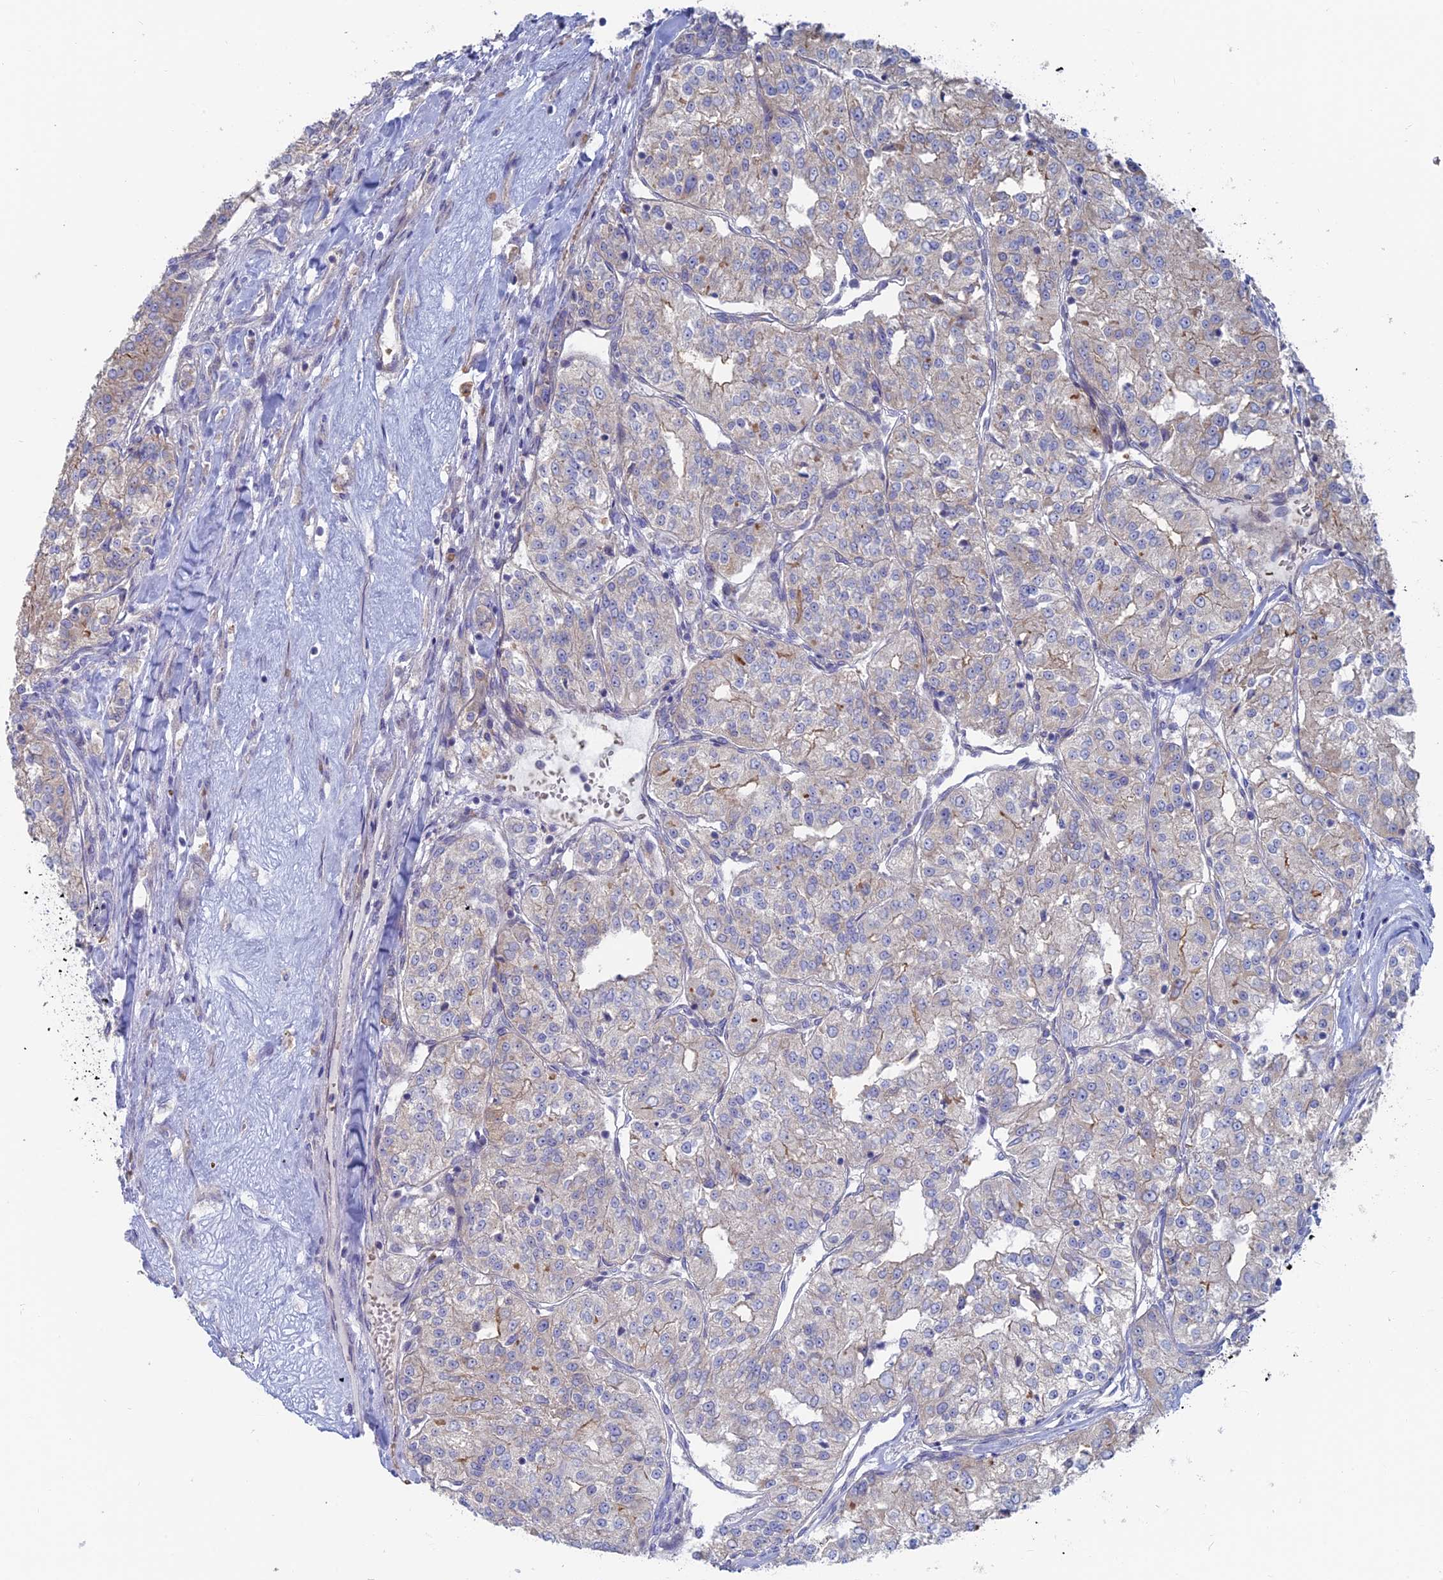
{"staining": {"intensity": "weak", "quantity": "<25%", "location": "cytoplasmic/membranous"}, "tissue": "renal cancer", "cell_type": "Tumor cells", "image_type": "cancer", "snomed": [{"axis": "morphology", "description": "Adenocarcinoma, NOS"}, {"axis": "topography", "description": "Kidney"}], "caption": "High magnification brightfield microscopy of renal cancer (adenocarcinoma) stained with DAB (brown) and counterstained with hematoxylin (blue): tumor cells show no significant expression. (DAB (3,3'-diaminobenzidine) immunohistochemistry (IHC) with hematoxylin counter stain).", "gene": "TBC1D30", "patient": {"sex": "female", "age": 63}}